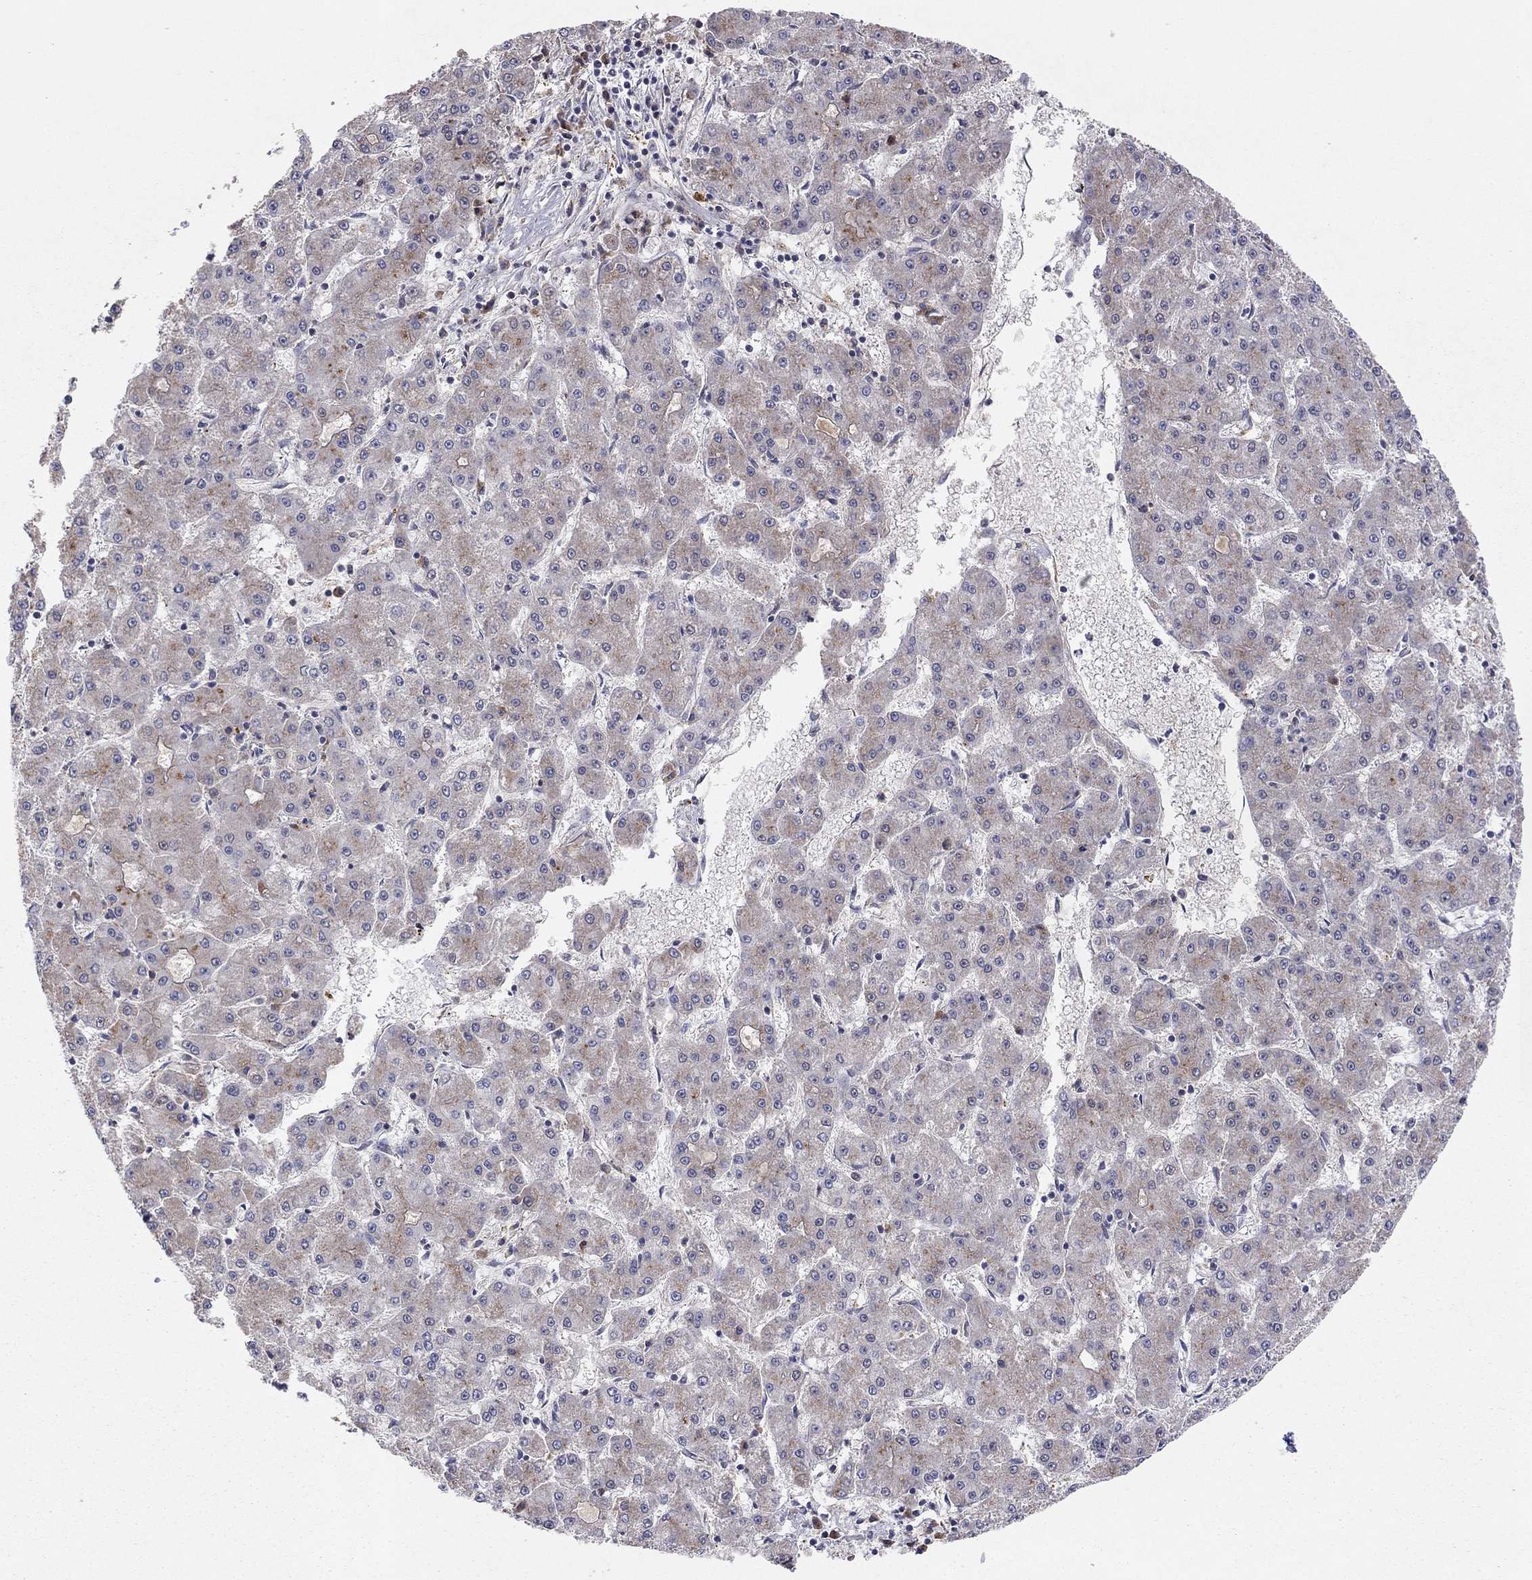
{"staining": {"intensity": "weak", "quantity": "<25%", "location": "cytoplasmic/membranous"}, "tissue": "liver cancer", "cell_type": "Tumor cells", "image_type": "cancer", "snomed": [{"axis": "morphology", "description": "Carcinoma, Hepatocellular, NOS"}, {"axis": "topography", "description": "Liver"}], "caption": "A histopathology image of human liver cancer (hepatocellular carcinoma) is negative for staining in tumor cells. Nuclei are stained in blue.", "gene": "CRACDL", "patient": {"sex": "male", "age": 73}}